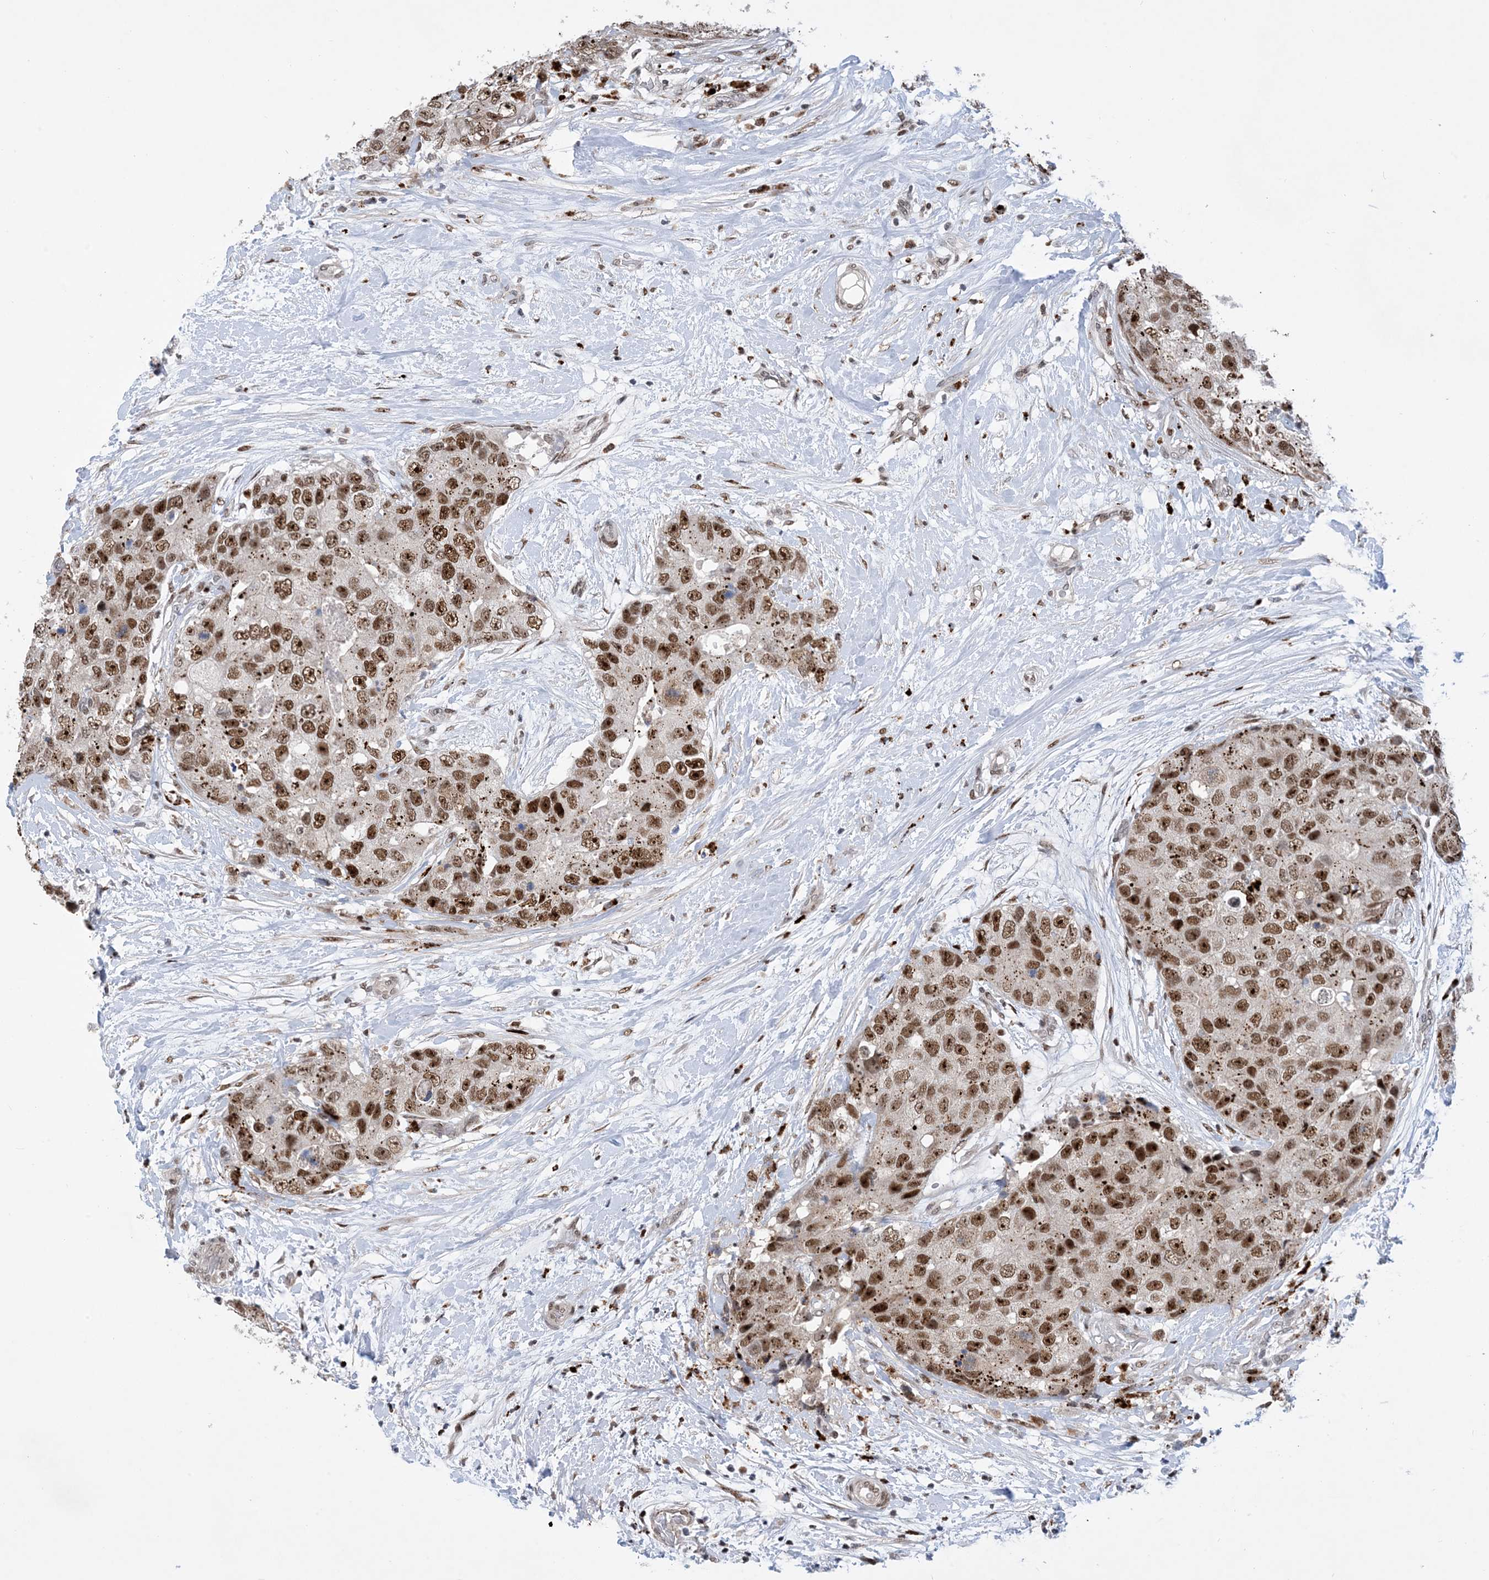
{"staining": {"intensity": "moderate", "quantity": ">75%", "location": "nuclear"}, "tissue": "breast cancer", "cell_type": "Tumor cells", "image_type": "cancer", "snomed": [{"axis": "morphology", "description": "Duct carcinoma"}, {"axis": "topography", "description": "Breast"}], "caption": "Protein analysis of infiltrating ductal carcinoma (breast) tissue demonstrates moderate nuclear expression in approximately >75% of tumor cells.", "gene": "TSPYL1", "patient": {"sex": "female", "age": 62}}